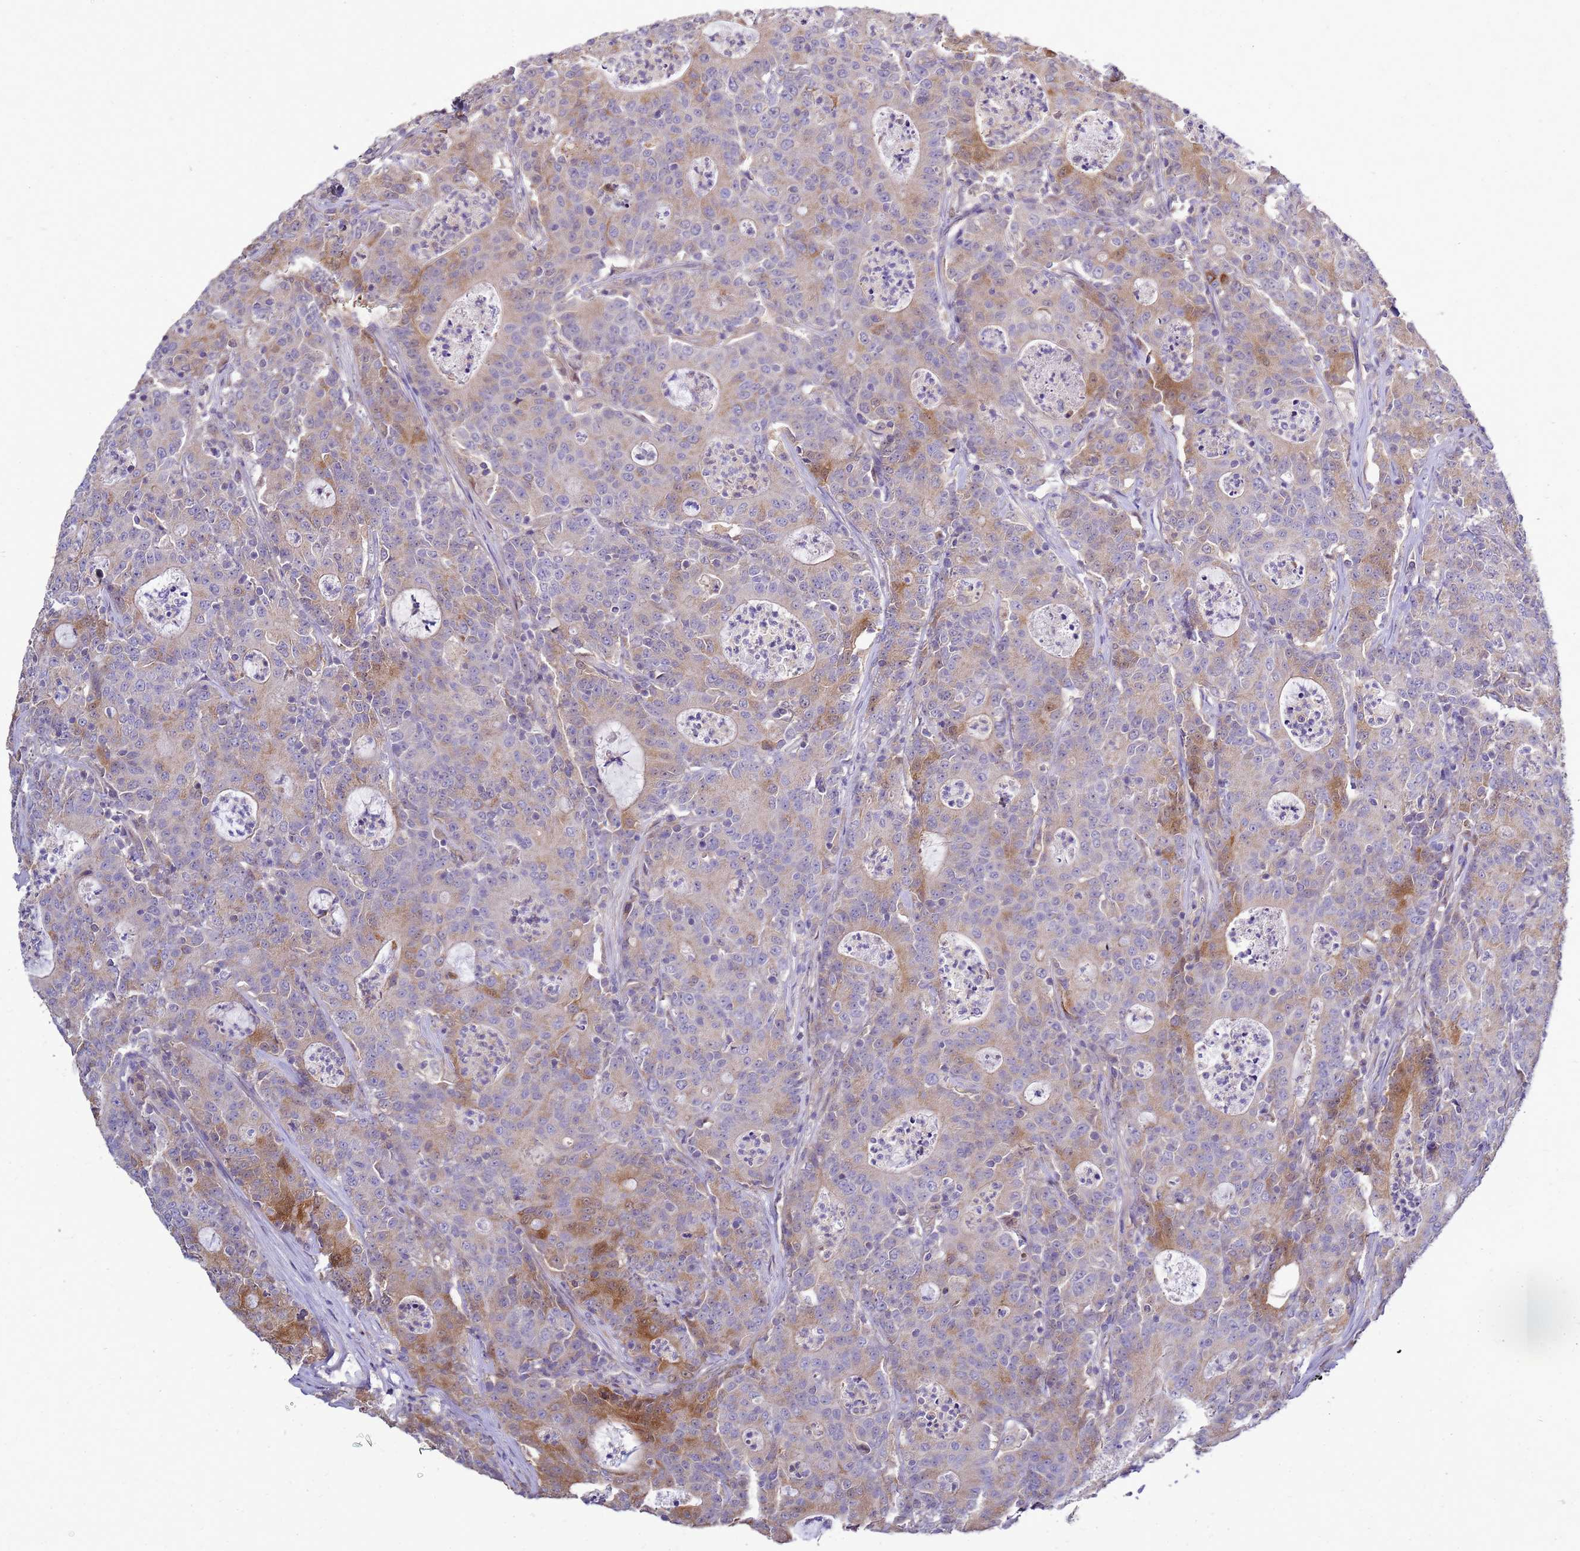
{"staining": {"intensity": "moderate", "quantity": "<25%", "location": "cytoplasmic/membranous"}, "tissue": "colorectal cancer", "cell_type": "Tumor cells", "image_type": "cancer", "snomed": [{"axis": "morphology", "description": "Adenocarcinoma, NOS"}, {"axis": "topography", "description": "Colon"}], "caption": "A histopathology image showing moderate cytoplasmic/membranous staining in approximately <25% of tumor cells in colorectal adenocarcinoma, as visualized by brown immunohistochemical staining.", "gene": "EIF4EBP3", "patient": {"sex": "male", "age": 83}}